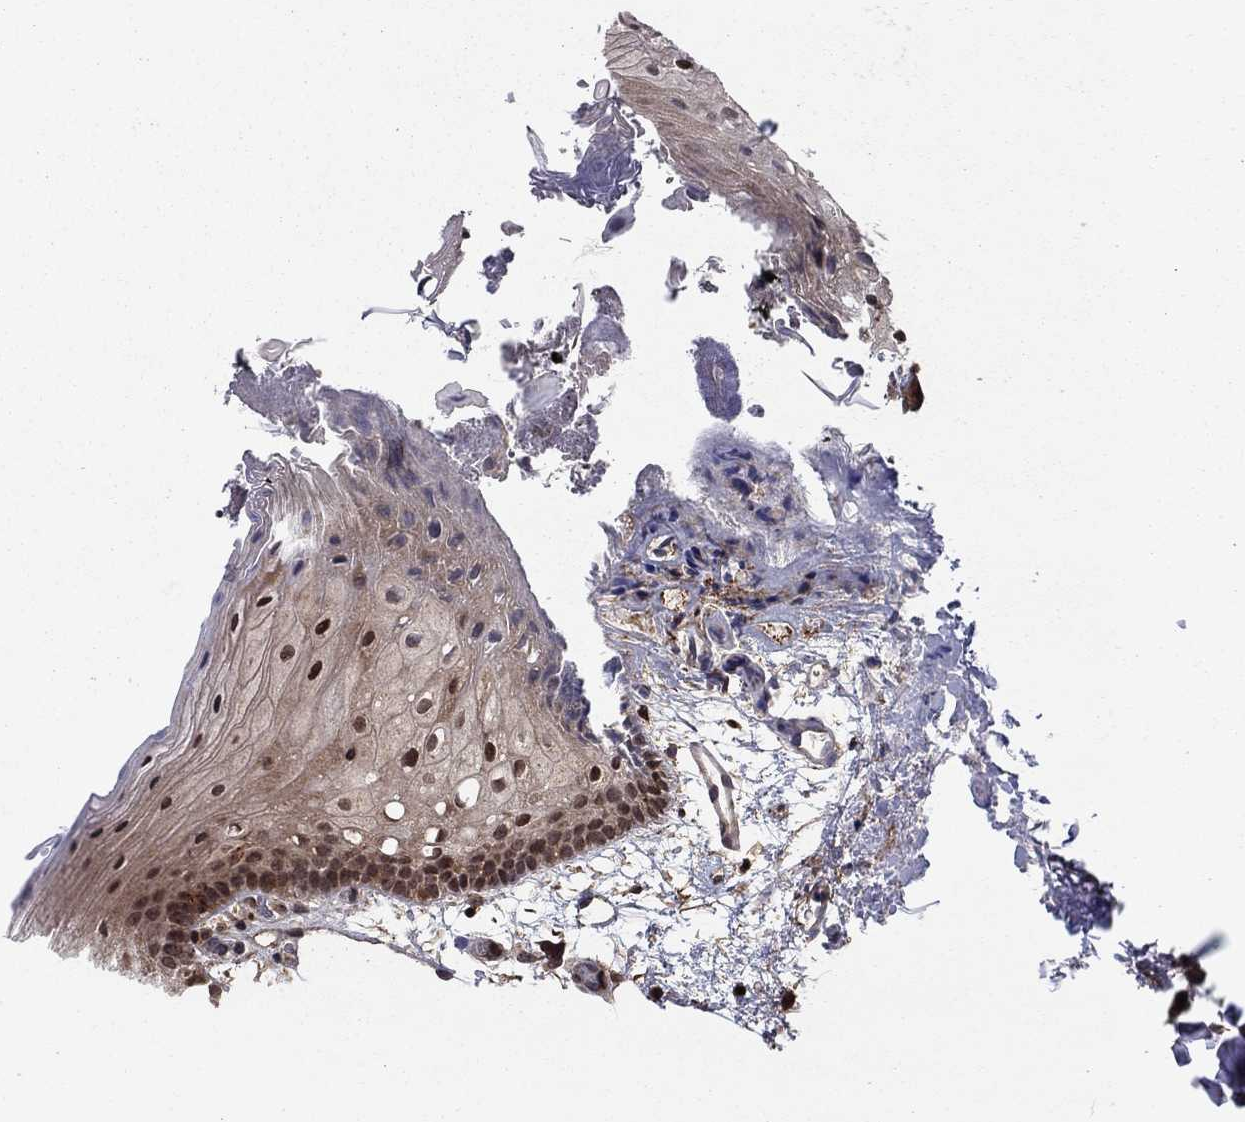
{"staining": {"intensity": "strong", "quantity": "<25%", "location": "cytoplasmic/membranous,nuclear"}, "tissue": "oral mucosa", "cell_type": "Squamous epithelial cells", "image_type": "normal", "snomed": [{"axis": "morphology", "description": "Normal tissue, NOS"}, {"axis": "topography", "description": "Oral tissue"}, {"axis": "topography", "description": "Tounge, NOS"}], "caption": "A brown stain labels strong cytoplasmic/membranous,nuclear staining of a protein in squamous epithelial cells of unremarkable human oral mucosa.", "gene": "SSX2IP", "patient": {"sex": "female", "age": 83}}